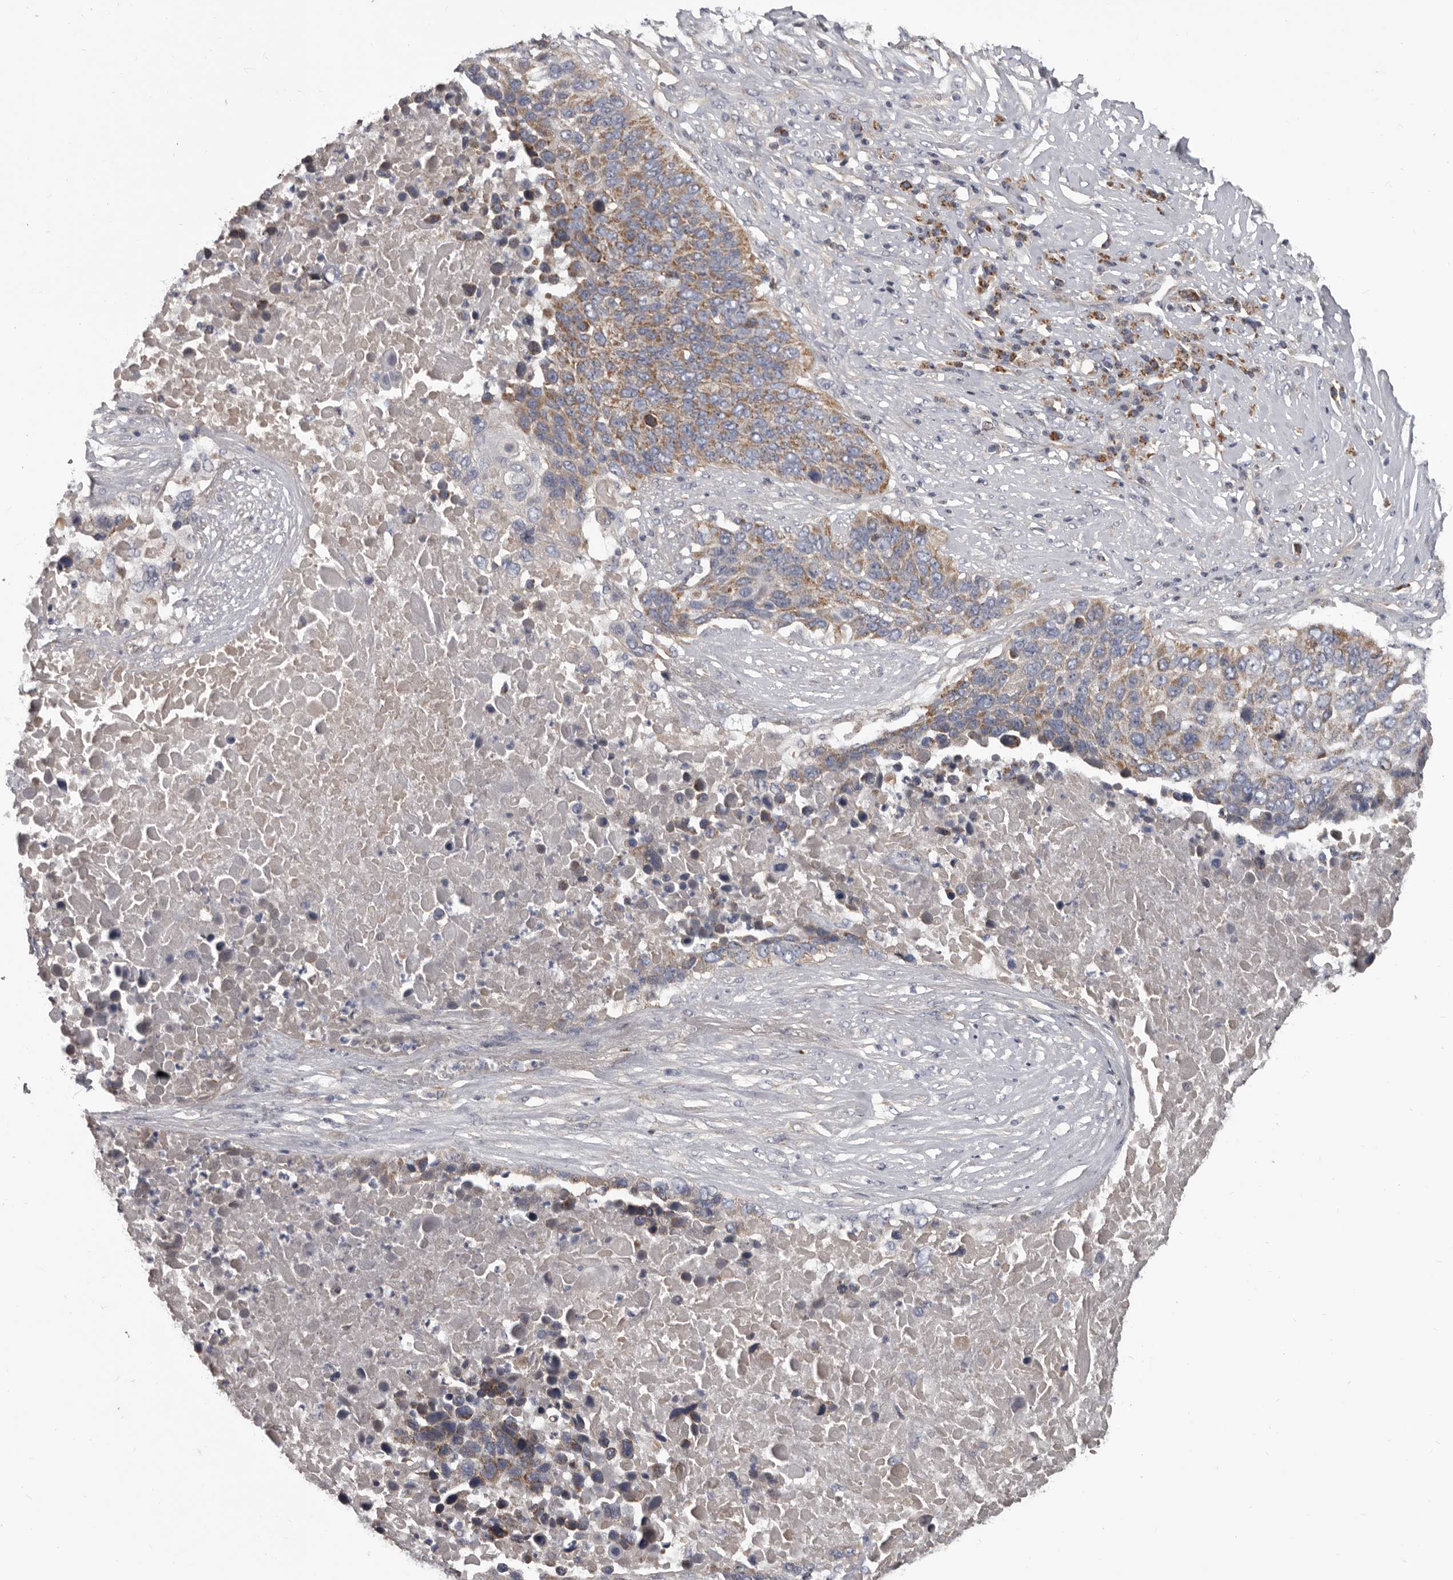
{"staining": {"intensity": "weak", "quantity": ">75%", "location": "cytoplasmic/membranous"}, "tissue": "lung cancer", "cell_type": "Tumor cells", "image_type": "cancer", "snomed": [{"axis": "morphology", "description": "Squamous cell carcinoma, NOS"}, {"axis": "topography", "description": "Lung"}], "caption": "Tumor cells exhibit low levels of weak cytoplasmic/membranous staining in approximately >75% of cells in human lung cancer.", "gene": "ALDH5A1", "patient": {"sex": "male", "age": 66}}